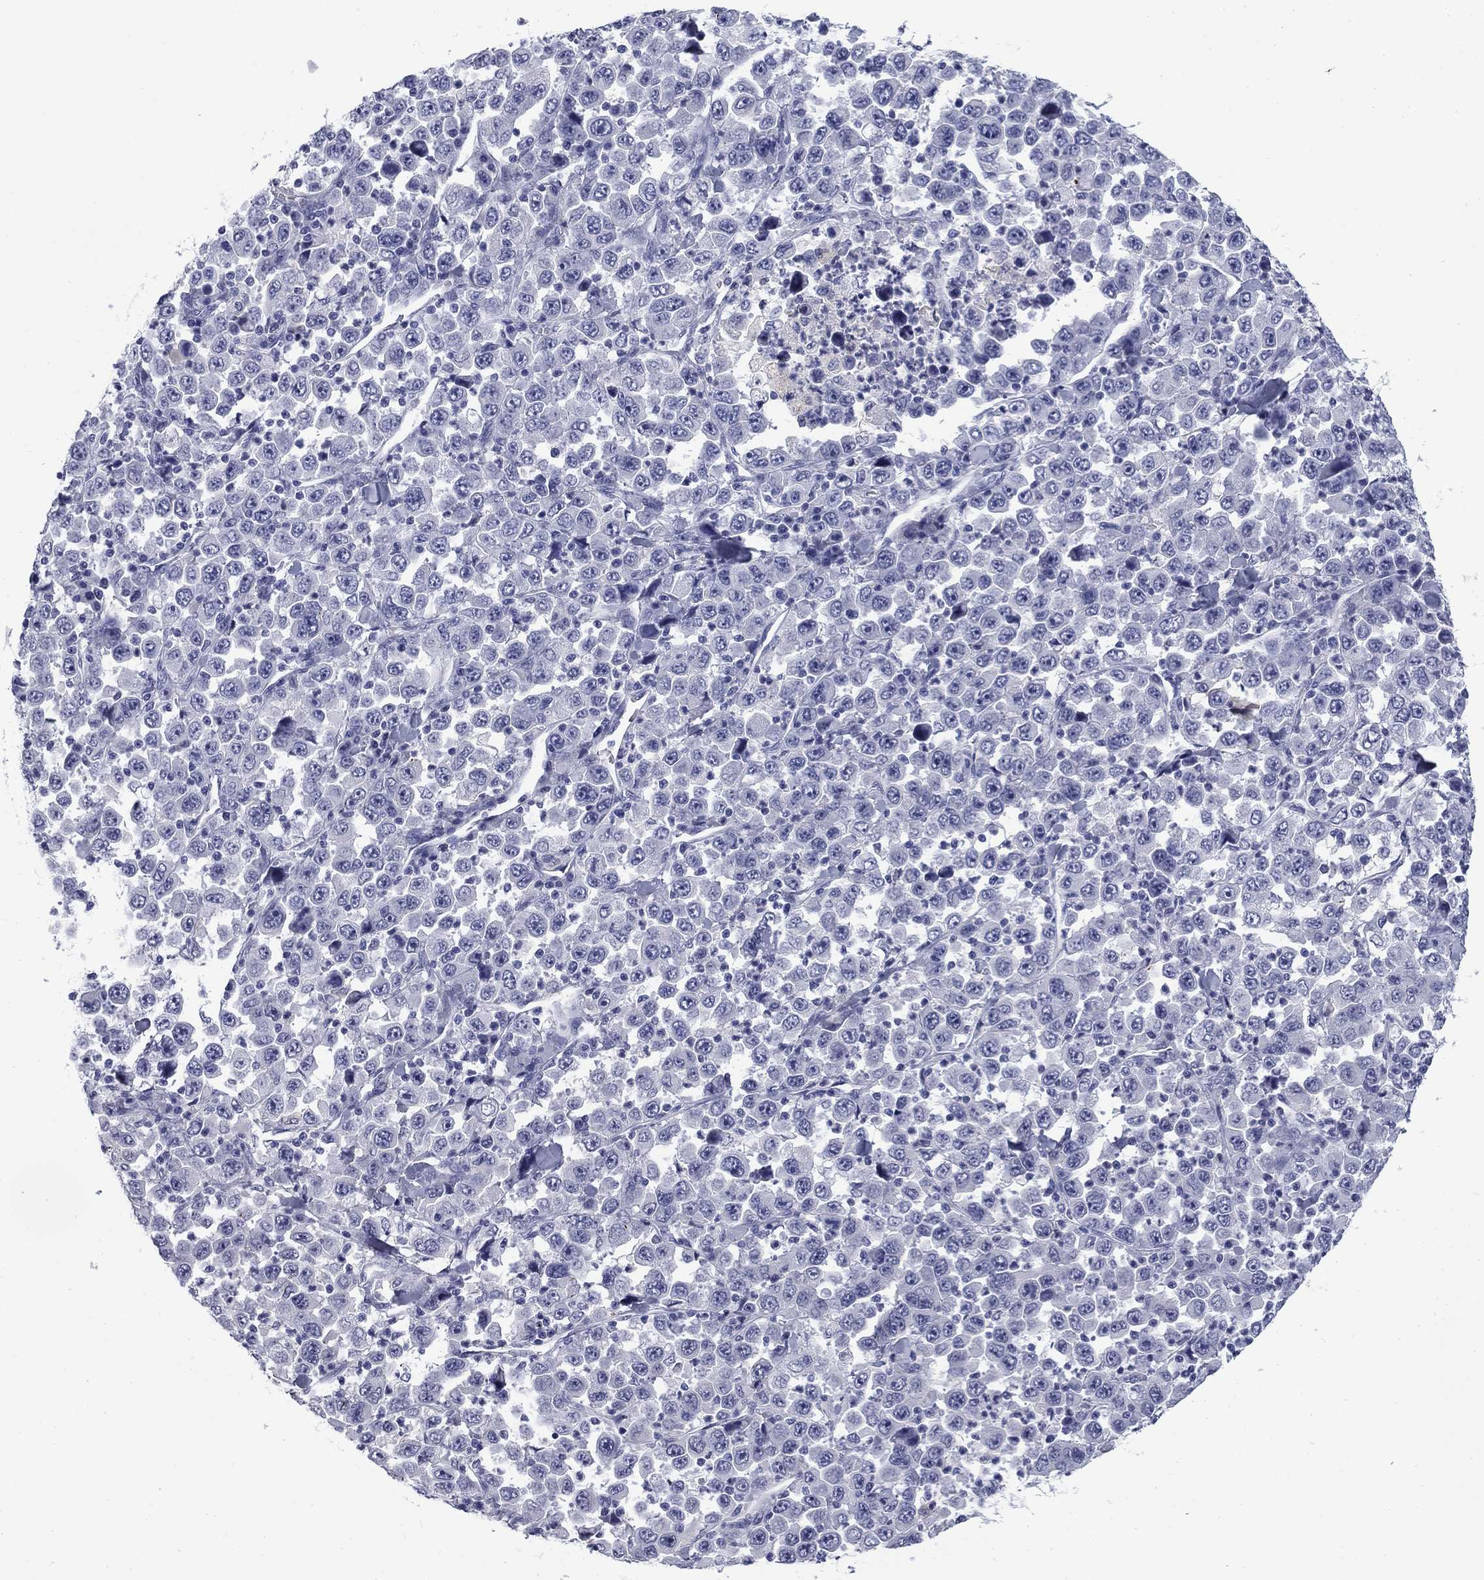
{"staining": {"intensity": "negative", "quantity": "none", "location": "none"}, "tissue": "stomach cancer", "cell_type": "Tumor cells", "image_type": "cancer", "snomed": [{"axis": "morphology", "description": "Normal tissue, NOS"}, {"axis": "morphology", "description": "Adenocarcinoma, NOS"}, {"axis": "topography", "description": "Stomach, upper"}, {"axis": "topography", "description": "Stomach"}], "caption": "Adenocarcinoma (stomach) was stained to show a protein in brown. There is no significant positivity in tumor cells.", "gene": "BCL2L14", "patient": {"sex": "male", "age": 59}}